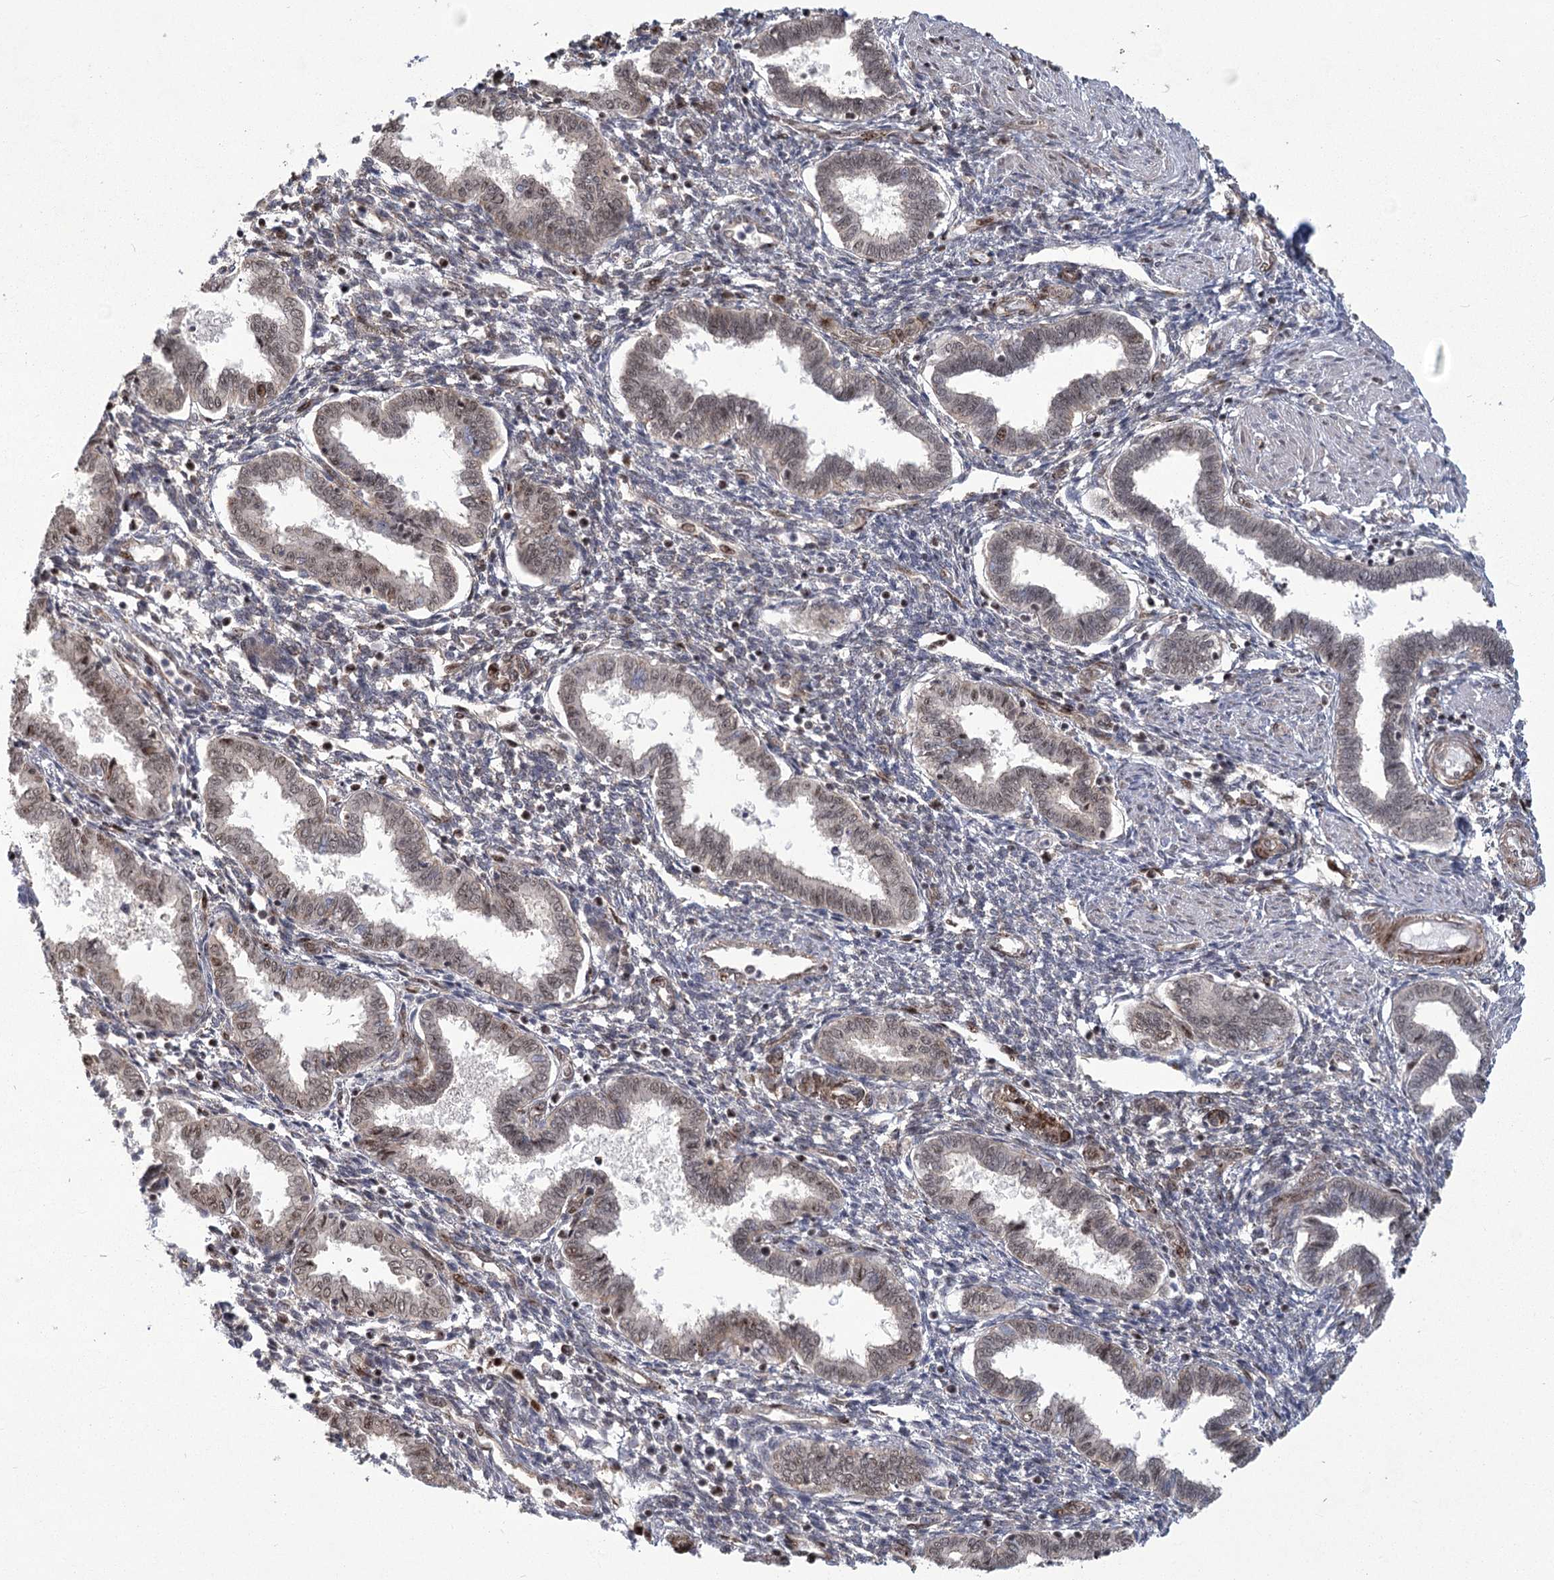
{"staining": {"intensity": "weak", "quantity": "<25%", "location": "cytoplasmic/membranous"}, "tissue": "endometrium", "cell_type": "Cells in endometrial stroma", "image_type": "normal", "snomed": [{"axis": "morphology", "description": "Normal tissue, NOS"}, {"axis": "topography", "description": "Endometrium"}], "caption": "DAB immunohistochemical staining of benign human endometrium demonstrates no significant staining in cells in endometrial stroma.", "gene": "PARM1", "patient": {"sex": "female", "age": 33}}